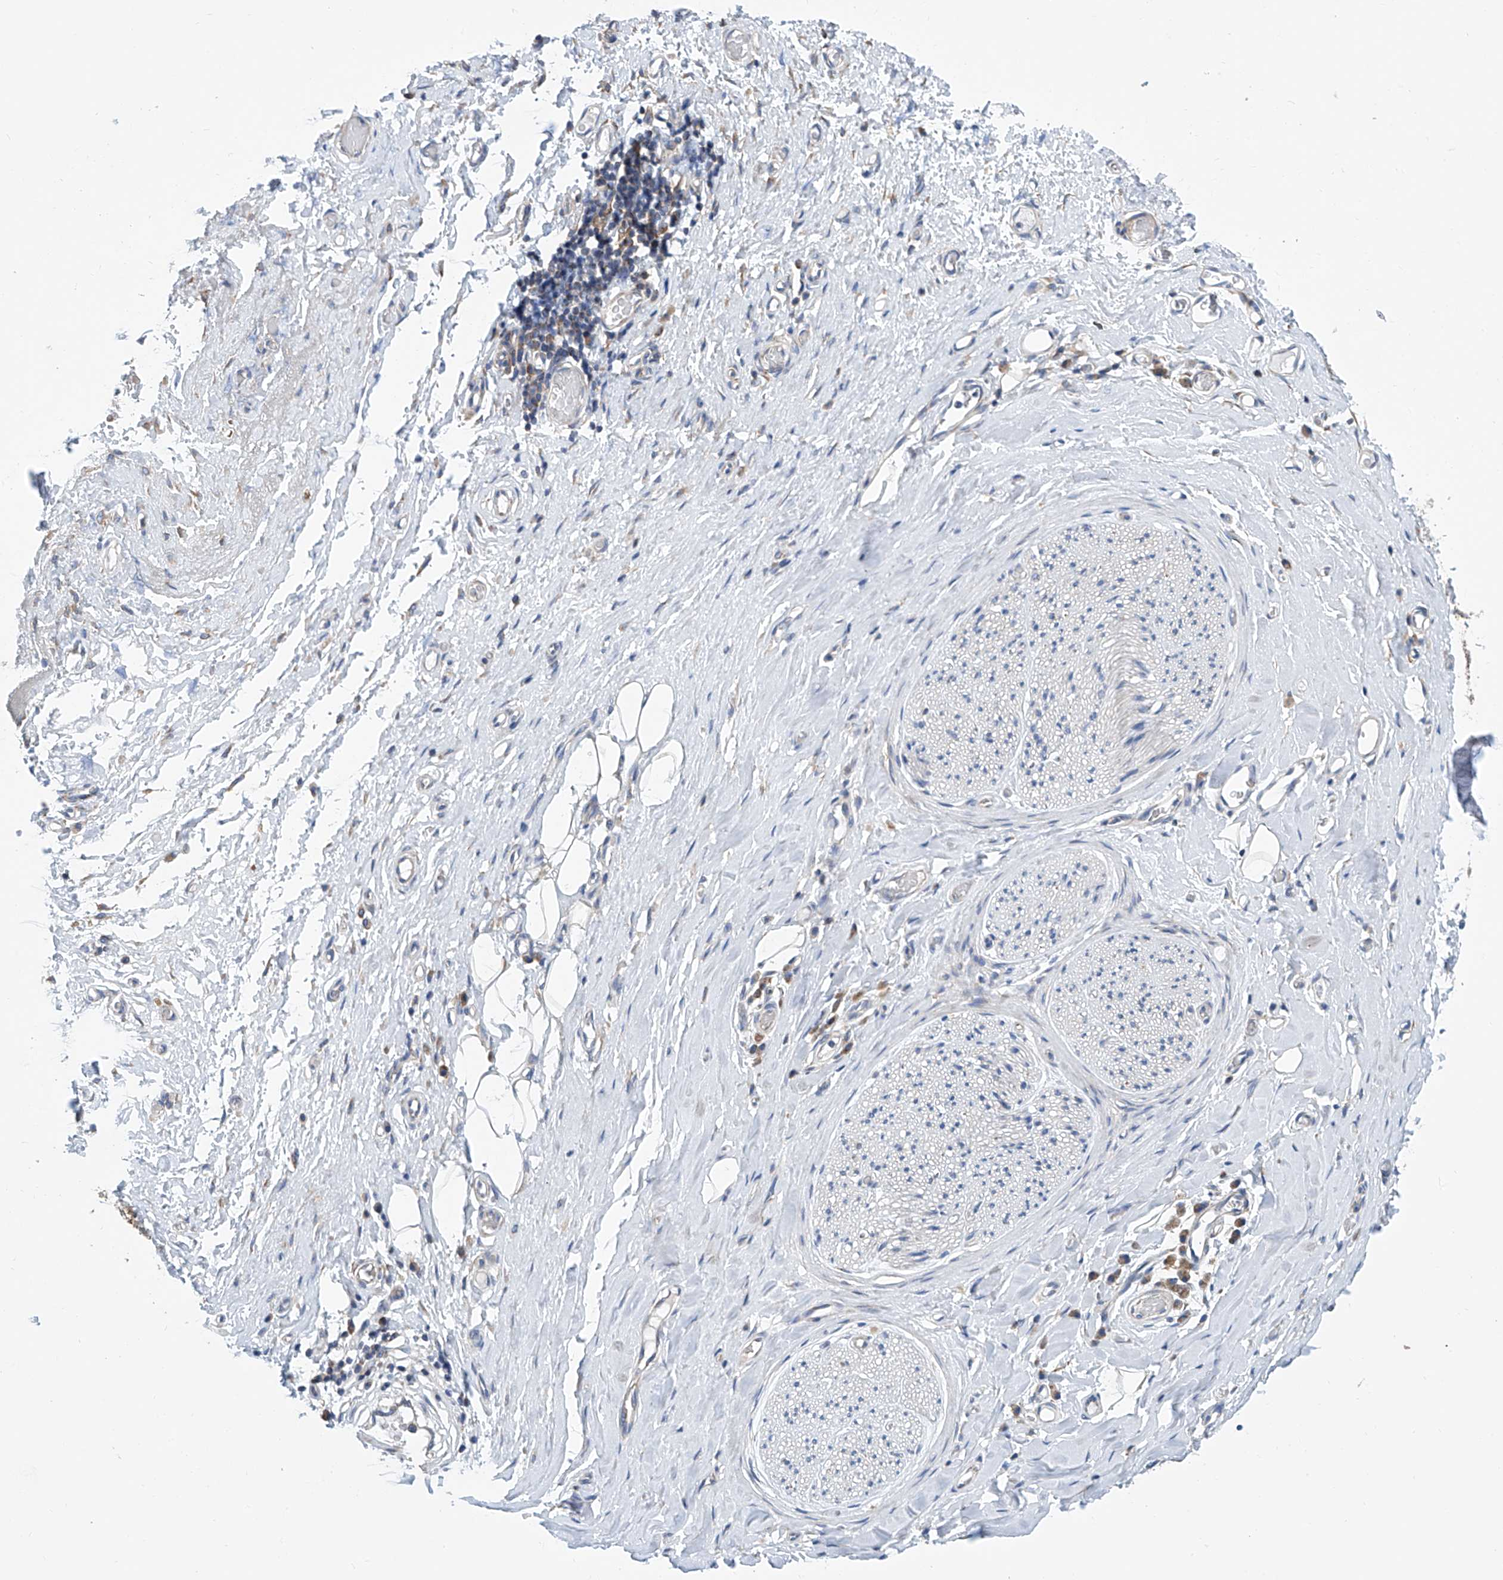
{"staining": {"intensity": "negative", "quantity": "none", "location": "none"}, "tissue": "adipose tissue", "cell_type": "Adipocytes", "image_type": "normal", "snomed": [{"axis": "morphology", "description": "Normal tissue, NOS"}, {"axis": "morphology", "description": "Adenocarcinoma, NOS"}, {"axis": "topography", "description": "Esophagus"}, {"axis": "topography", "description": "Stomach, upper"}, {"axis": "topography", "description": "Peripheral nerve tissue"}], "caption": "Adipocytes are negative for brown protein staining in unremarkable adipose tissue. The staining was performed using DAB (3,3'-diaminobenzidine) to visualize the protein expression in brown, while the nuclei were stained in blue with hematoxylin (Magnification: 20x).", "gene": "MAD2L1", "patient": {"sex": "male", "age": 62}}